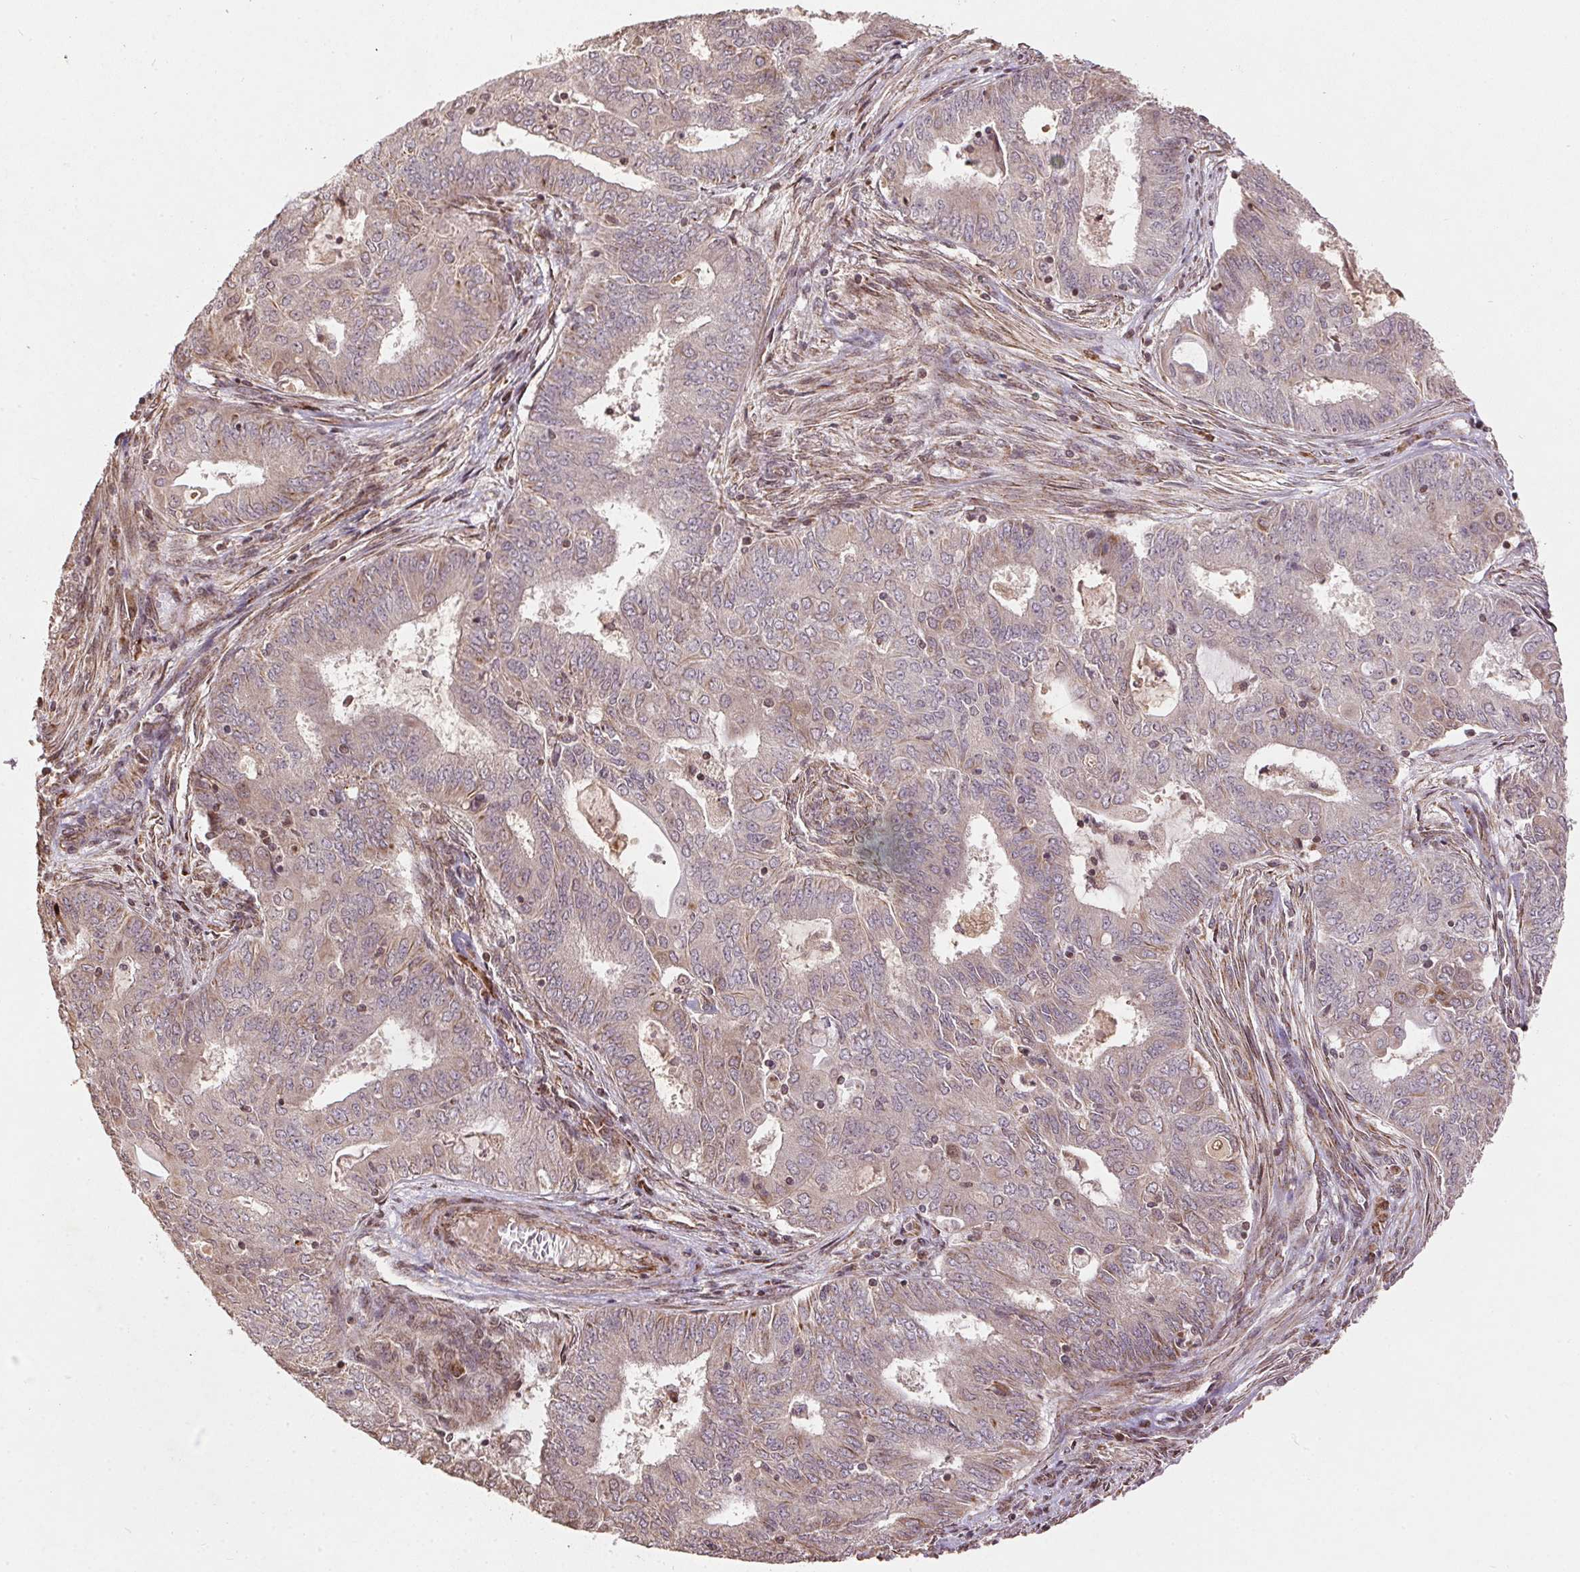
{"staining": {"intensity": "weak", "quantity": "<25%", "location": "cytoplasmic/membranous"}, "tissue": "endometrial cancer", "cell_type": "Tumor cells", "image_type": "cancer", "snomed": [{"axis": "morphology", "description": "Adenocarcinoma, NOS"}, {"axis": "topography", "description": "Endometrium"}], "caption": "IHC histopathology image of neoplastic tissue: human endometrial cancer stained with DAB reveals no significant protein positivity in tumor cells.", "gene": "SPRED2", "patient": {"sex": "female", "age": 62}}